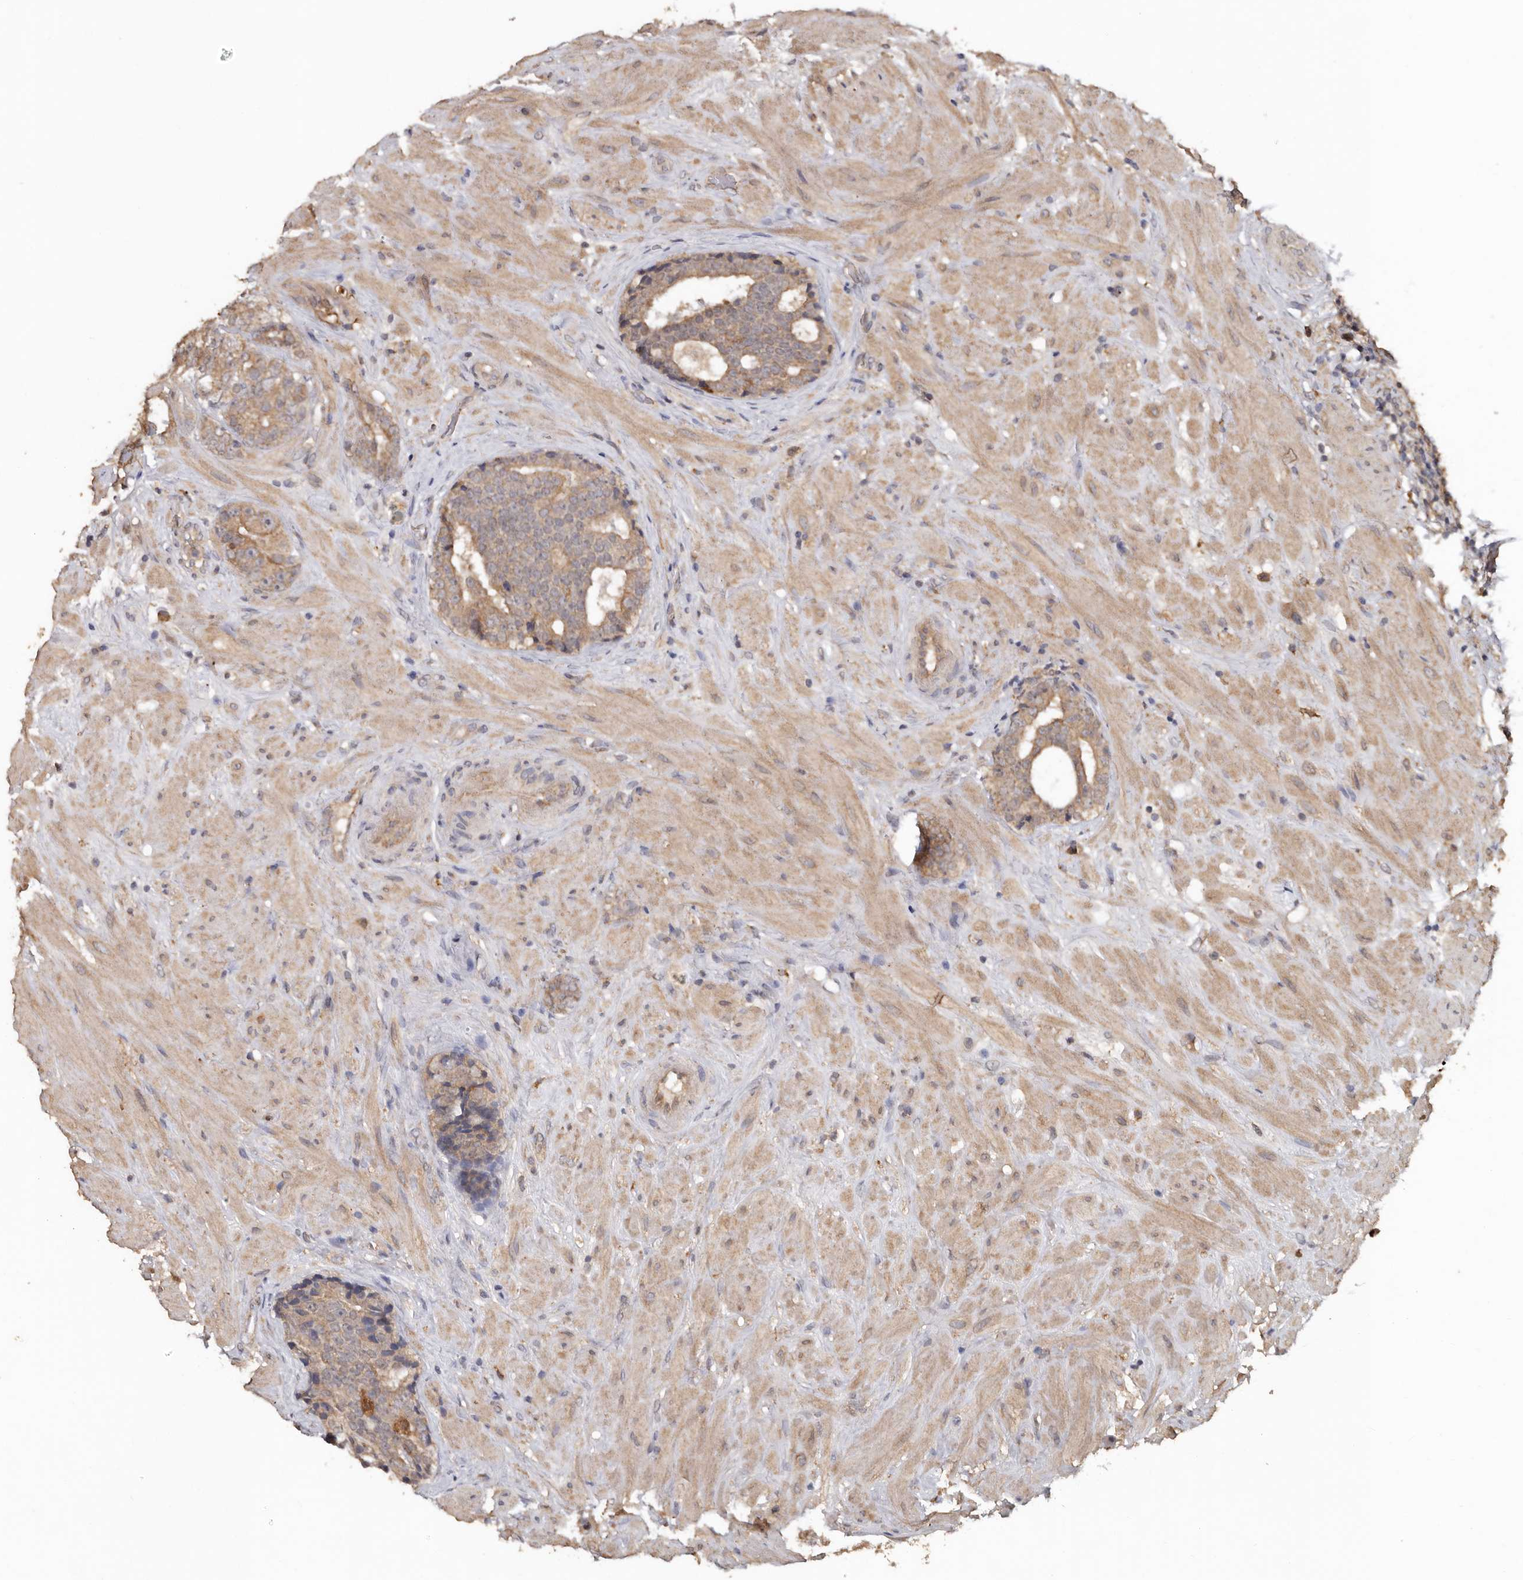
{"staining": {"intensity": "moderate", "quantity": ">75%", "location": "cytoplasmic/membranous"}, "tissue": "prostate cancer", "cell_type": "Tumor cells", "image_type": "cancer", "snomed": [{"axis": "morphology", "description": "Adenocarcinoma, High grade"}, {"axis": "topography", "description": "Prostate"}], "caption": "Prostate cancer (adenocarcinoma (high-grade)) was stained to show a protein in brown. There is medium levels of moderate cytoplasmic/membranous staining in approximately >75% of tumor cells.", "gene": "RSPO2", "patient": {"sex": "male", "age": 56}}